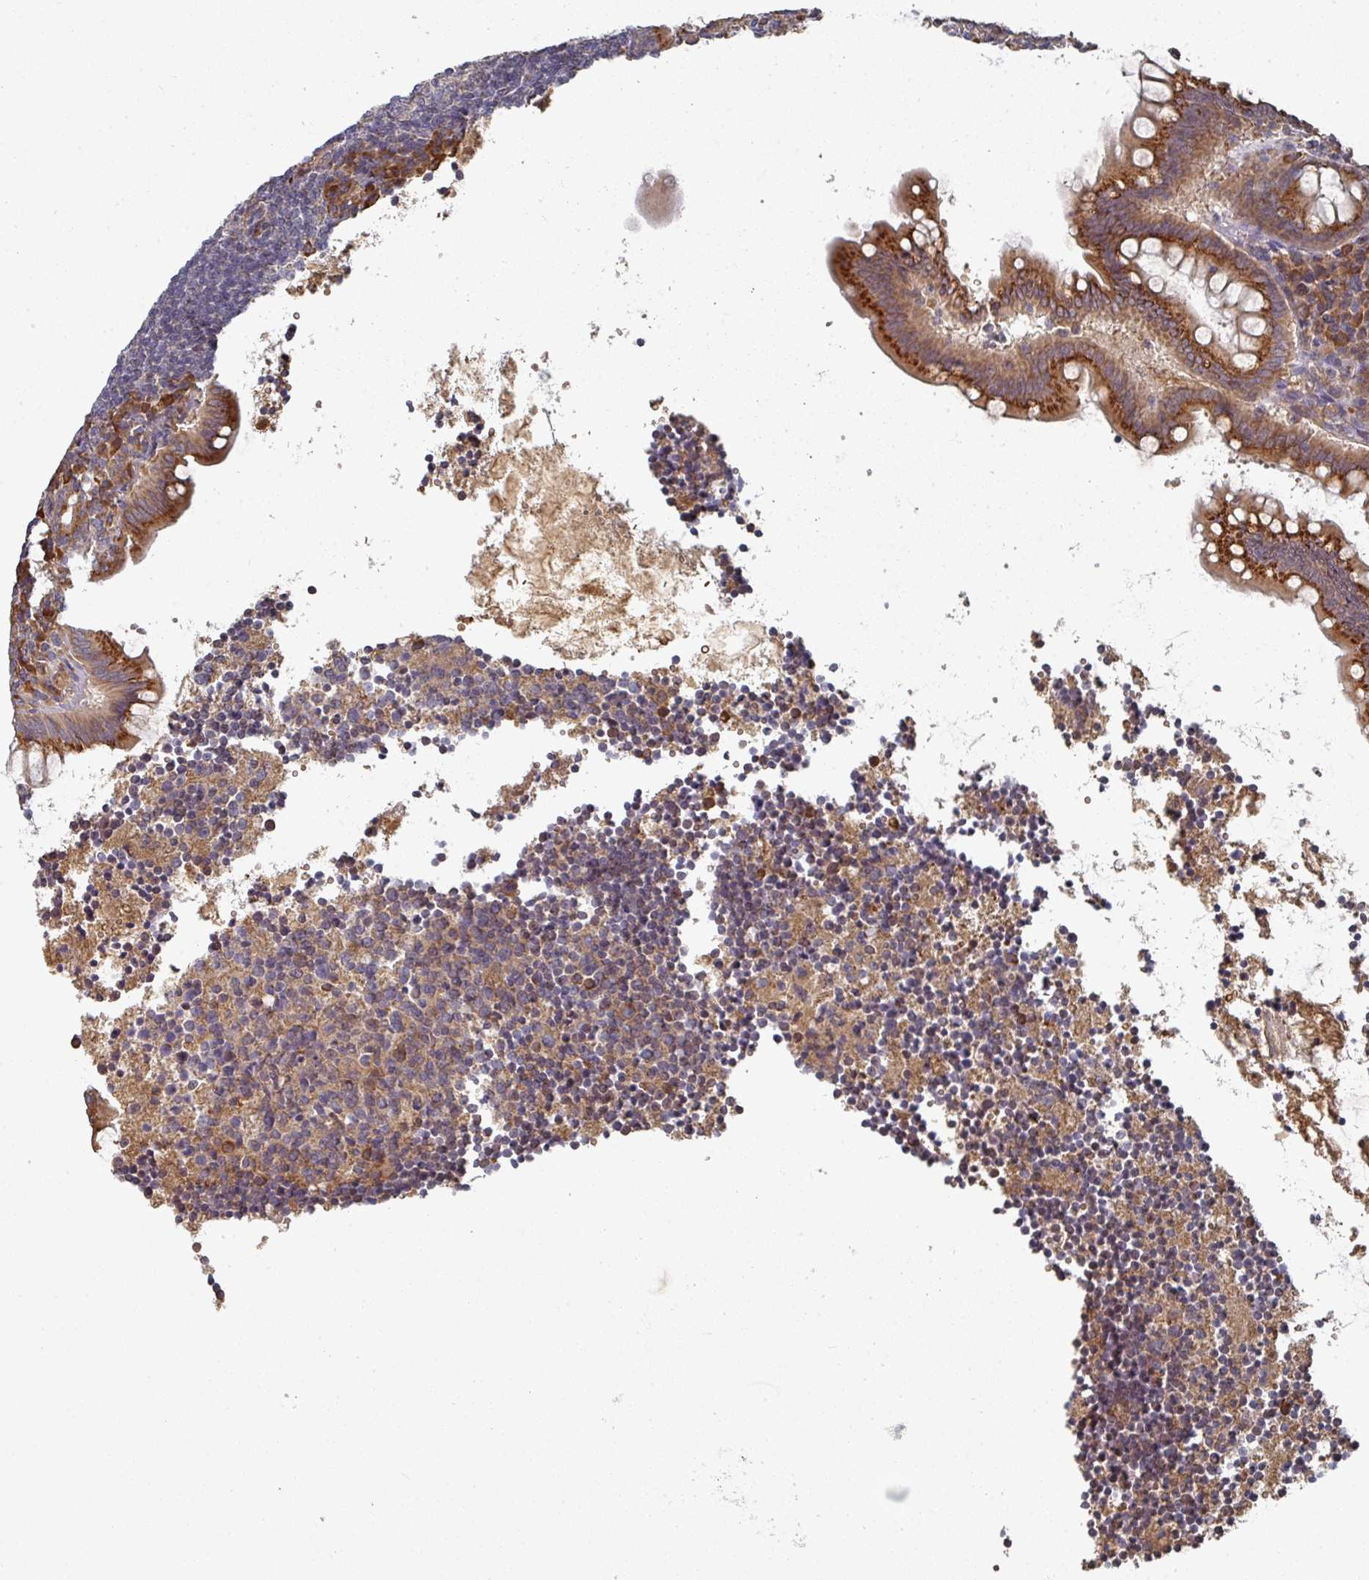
{"staining": {"intensity": "strong", "quantity": ">75%", "location": "cytoplasmic/membranous"}, "tissue": "appendix", "cell_type": "Glandular cells", "image_type": "normal", "snomed": [{"axis": "morphology", "description": "Normal tissue, NOS"}, {"axis": "topography", "description": "Appendix"}], "caption": "IHC histopathology image of normal appendix: human appendix stained using immunohistochemistry reveals high levels of strong protein expression localized specifically in the cytoplasmic/membranous of glandular cells, appearing as a cytoplasmic/membranous brown color.", "gene": "EDEM2", "patient": {"sex": "female", "age": 33}}